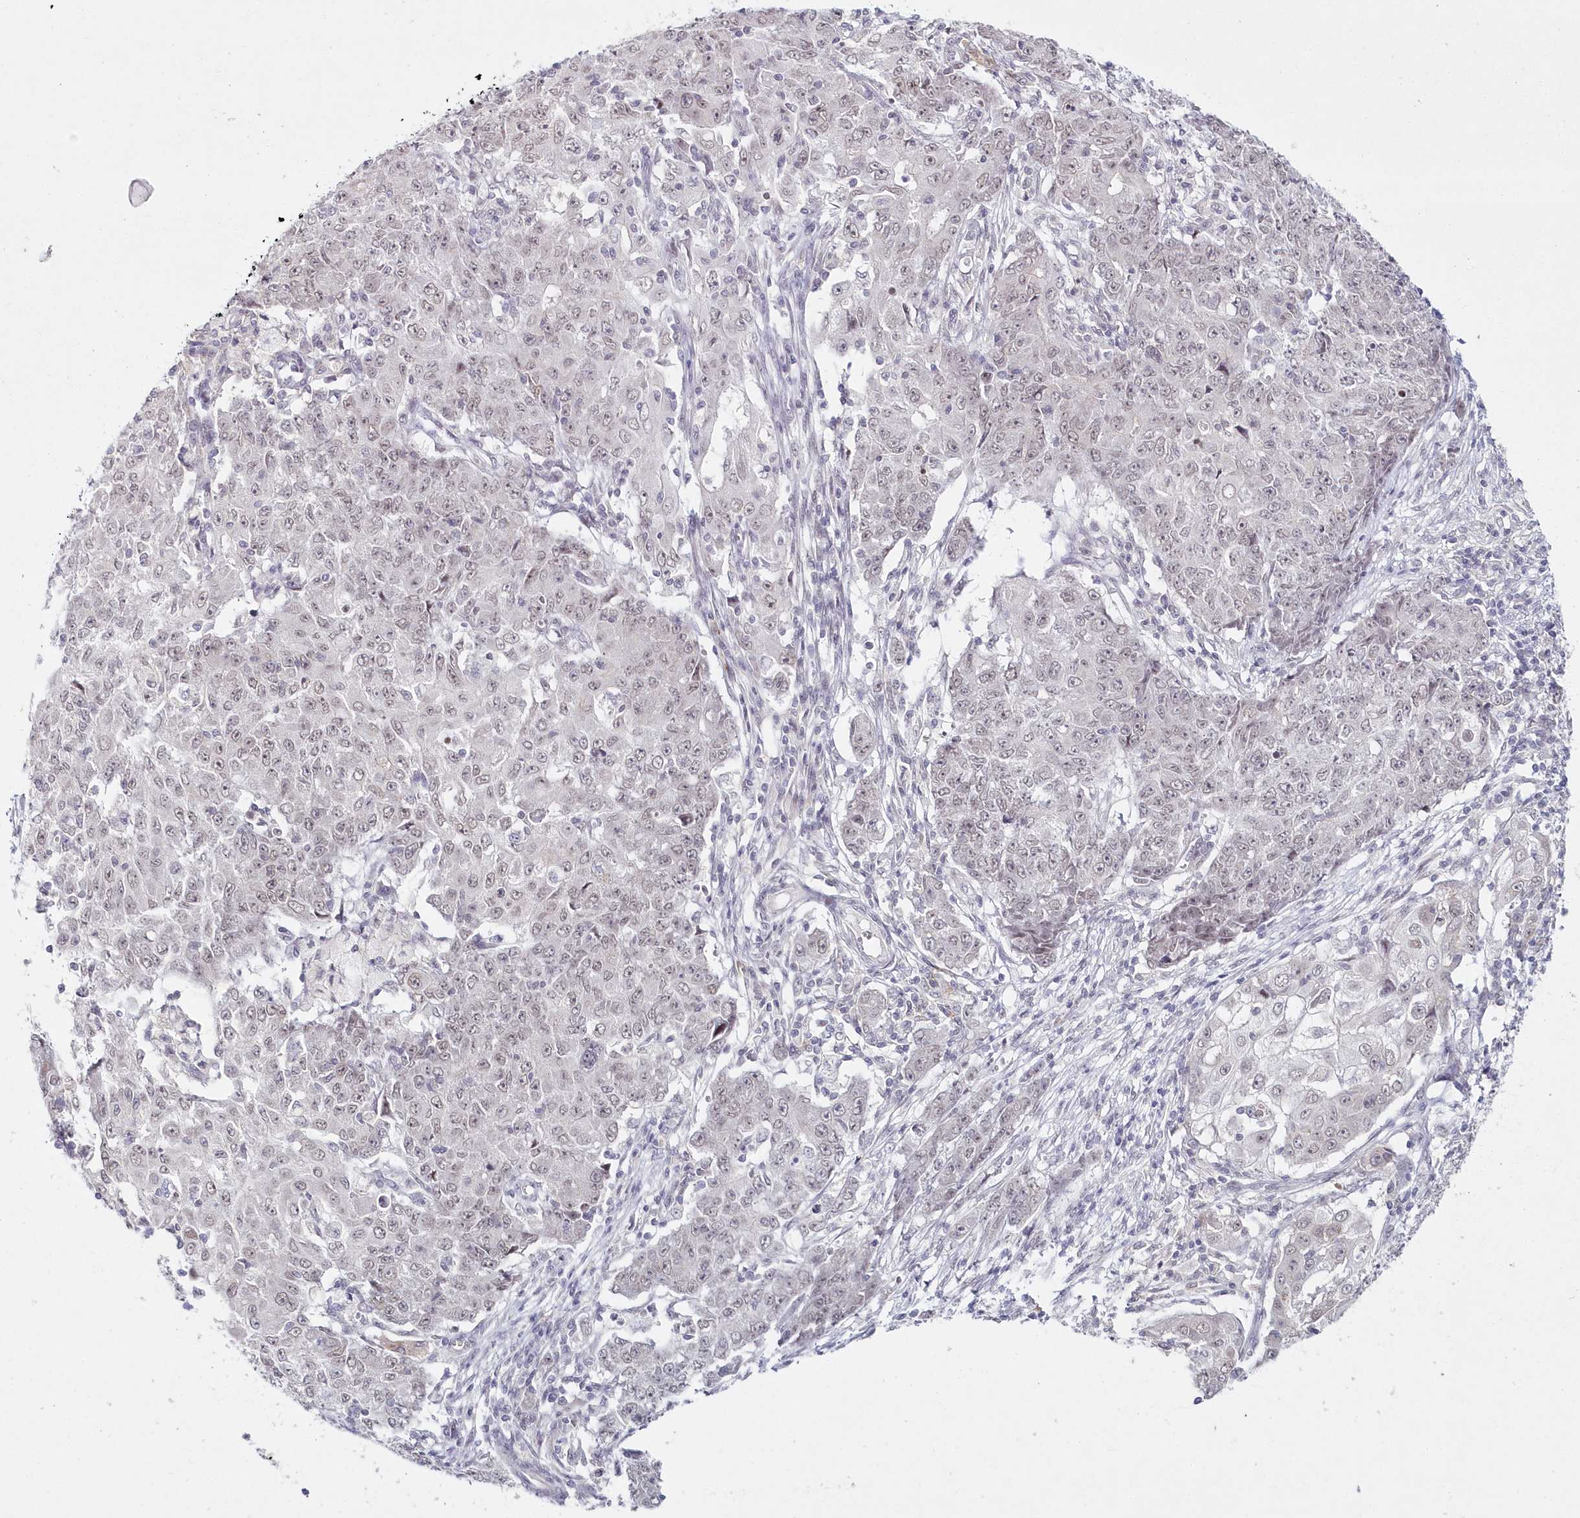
{"staining": {"intensity": "weak", "quantity": ">75%", "location": "nuclear"}, "tissue": "ovarian cancer", "cell_type": "Tumor cells", "image_type": "cancer", "snomed": [{"axis": "morphology", "description": "Carcinoma, endometroid"}, {"axis": "topography", "description": "Ovary"}], "caption": "Immunohistochemistry (DAB (3,3'-diaminobenzidine)) staining of endometroid carcinoma (ovarian) reveals weak nuclear protein expression in about >75% of tumor cells.", "gene": "HYCC2", "patient": {"sex": "female", "age": 42}}